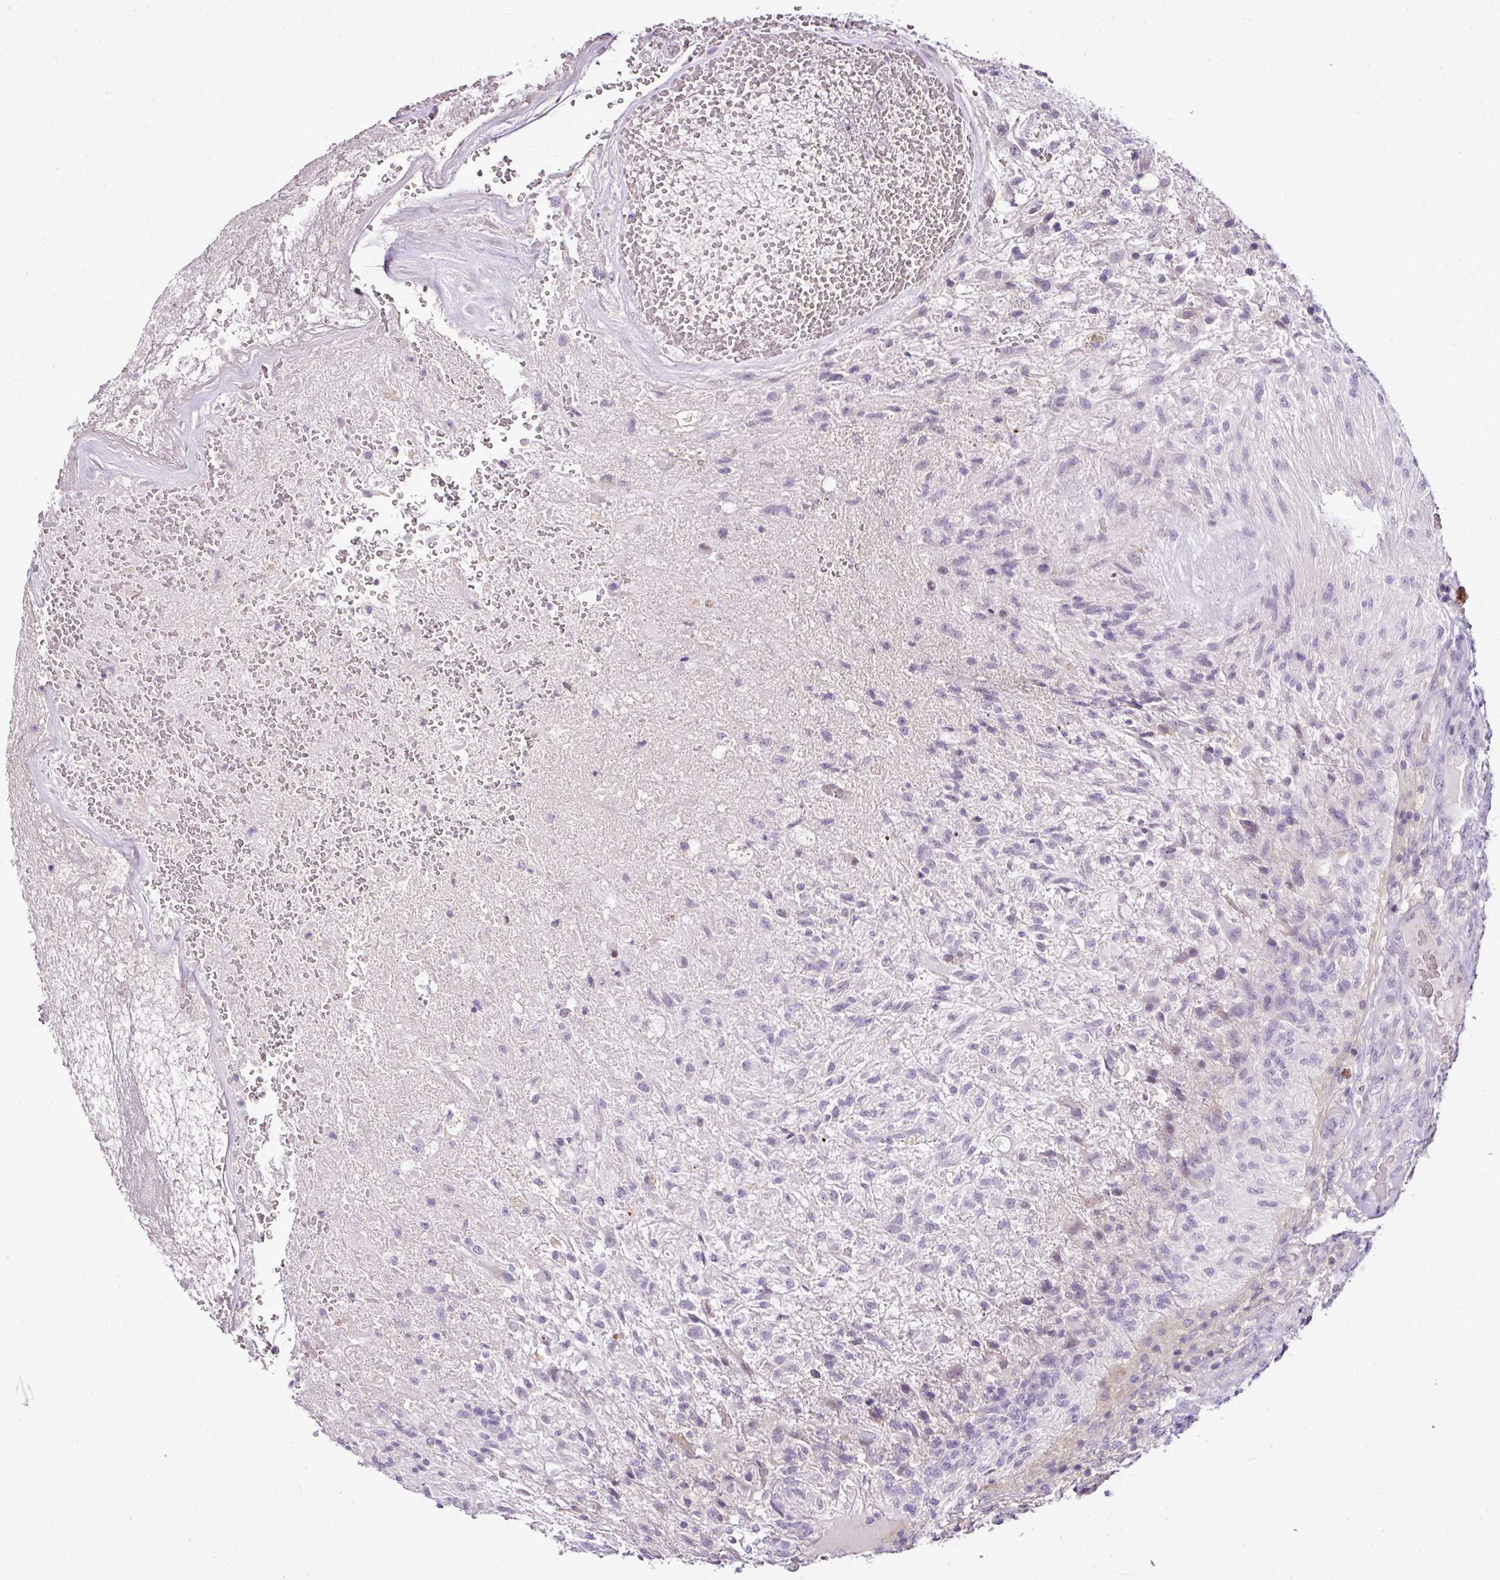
{"staining": {"intensity": "negative", "quantity": "none", "location": "none"}, "tissue": "glioma", "cell_type": "Tumor cells", "image_type": "cancer", "snomed": [{"axis": "morphology", "description": "Glioma, malignant, High grade"}, {"axis": "topography", "description": "Brain"}], "caption": "There is no significant positivity in tumor cells of malignant glioma (high-grade).", "gene": "TEX30", "patient": {"sex": "male", "age": 56}}